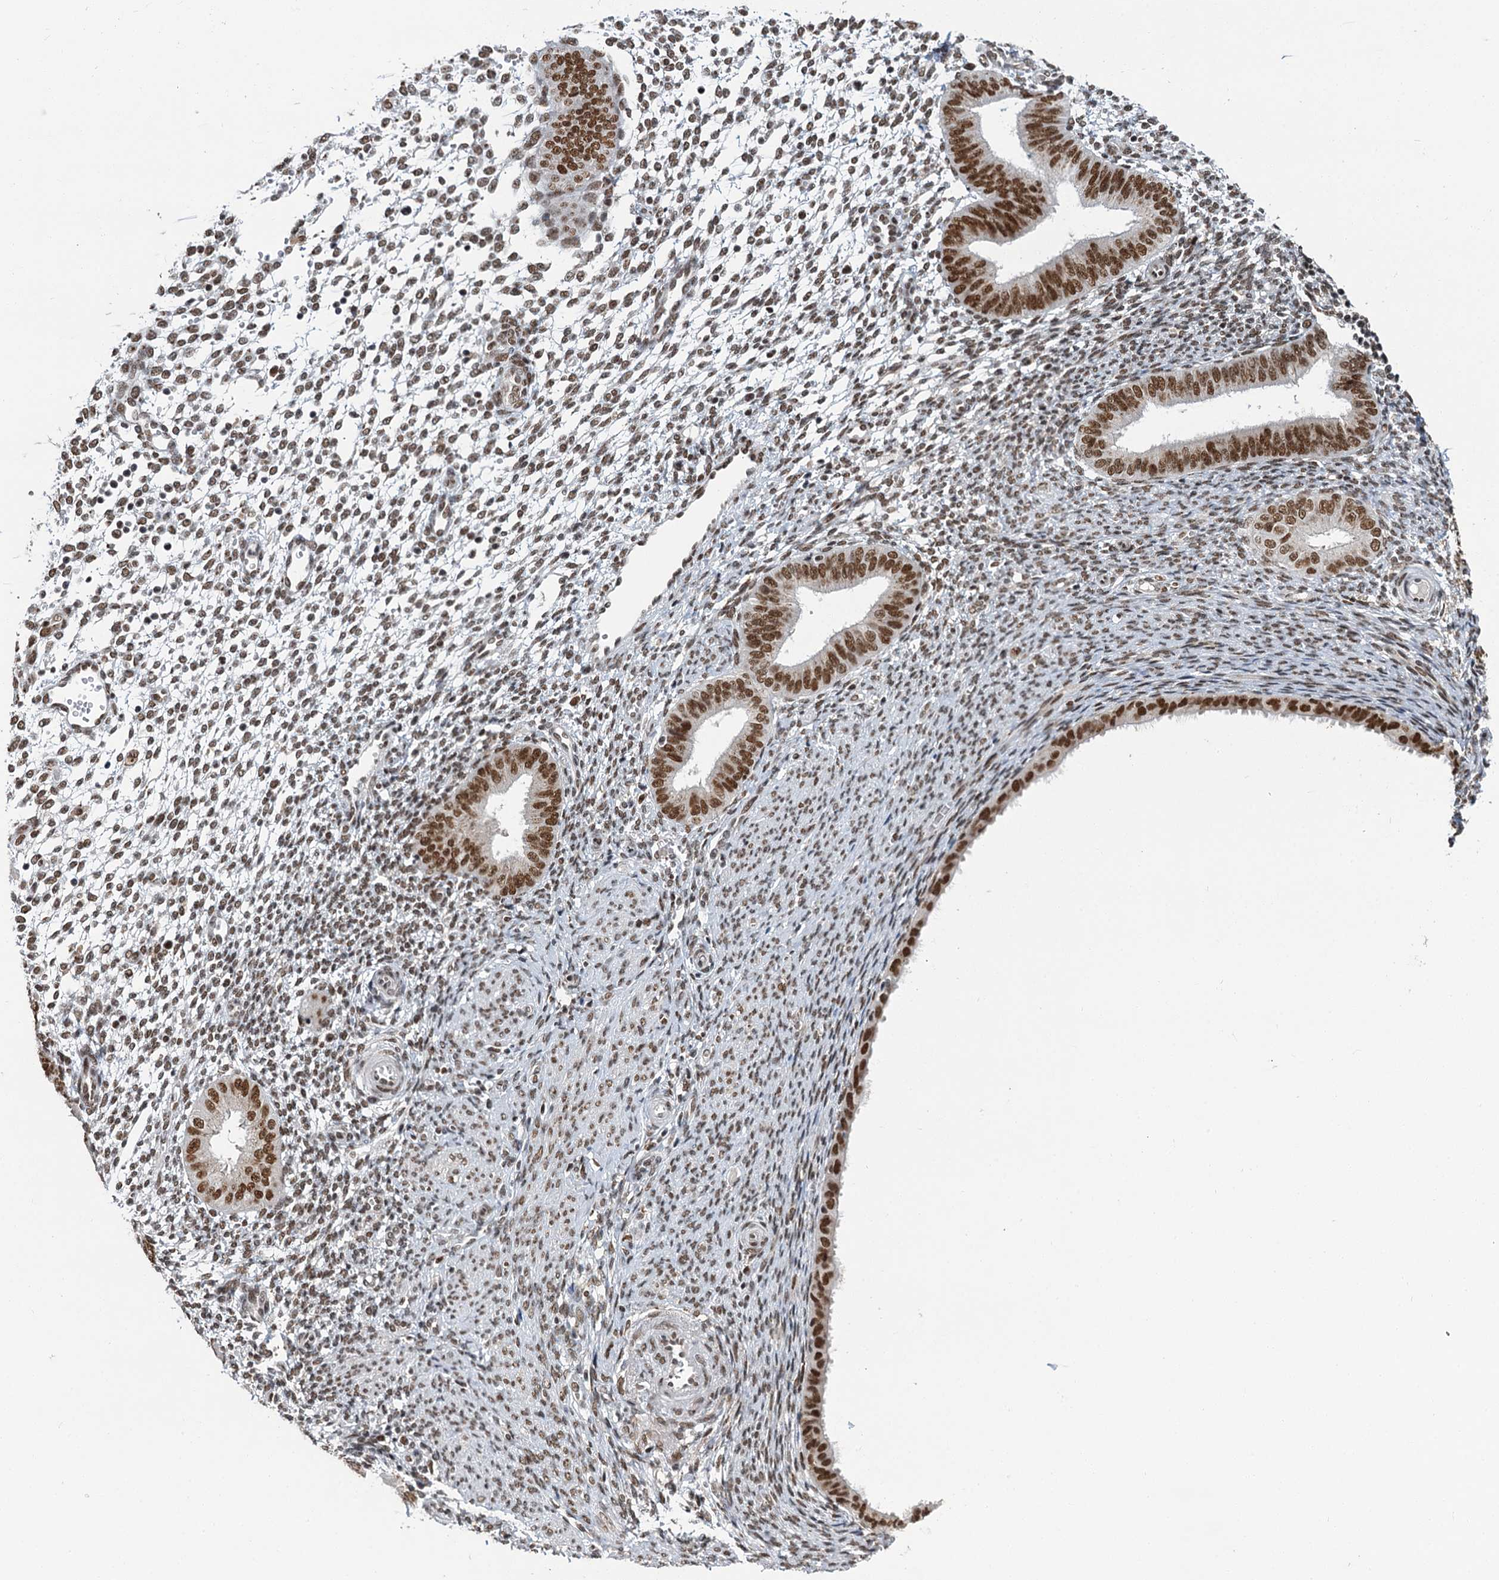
{"staining": {"intensity": "moderate", "quantity": "<25%", "location": "nuclear"}, "tissue": "endometrium", "cell_type": "Cells in endometrial stroma", "image_type": "normal", "snomed": [{"axis": "morphology", "description": "Normal tissue, NOS"}, {"axis": "topography", "description": "Uterus"}, {"axis": "topography", "description": "Endometrium"}], "caption": "Immunohistochemical staining of normal human endometrium reveals low levels of moderate nuclear expression in approximately <25% of cells in endometrial stroma.", "gene": "PPHLN1", "patient": {"sex": "female", "age": 48}}